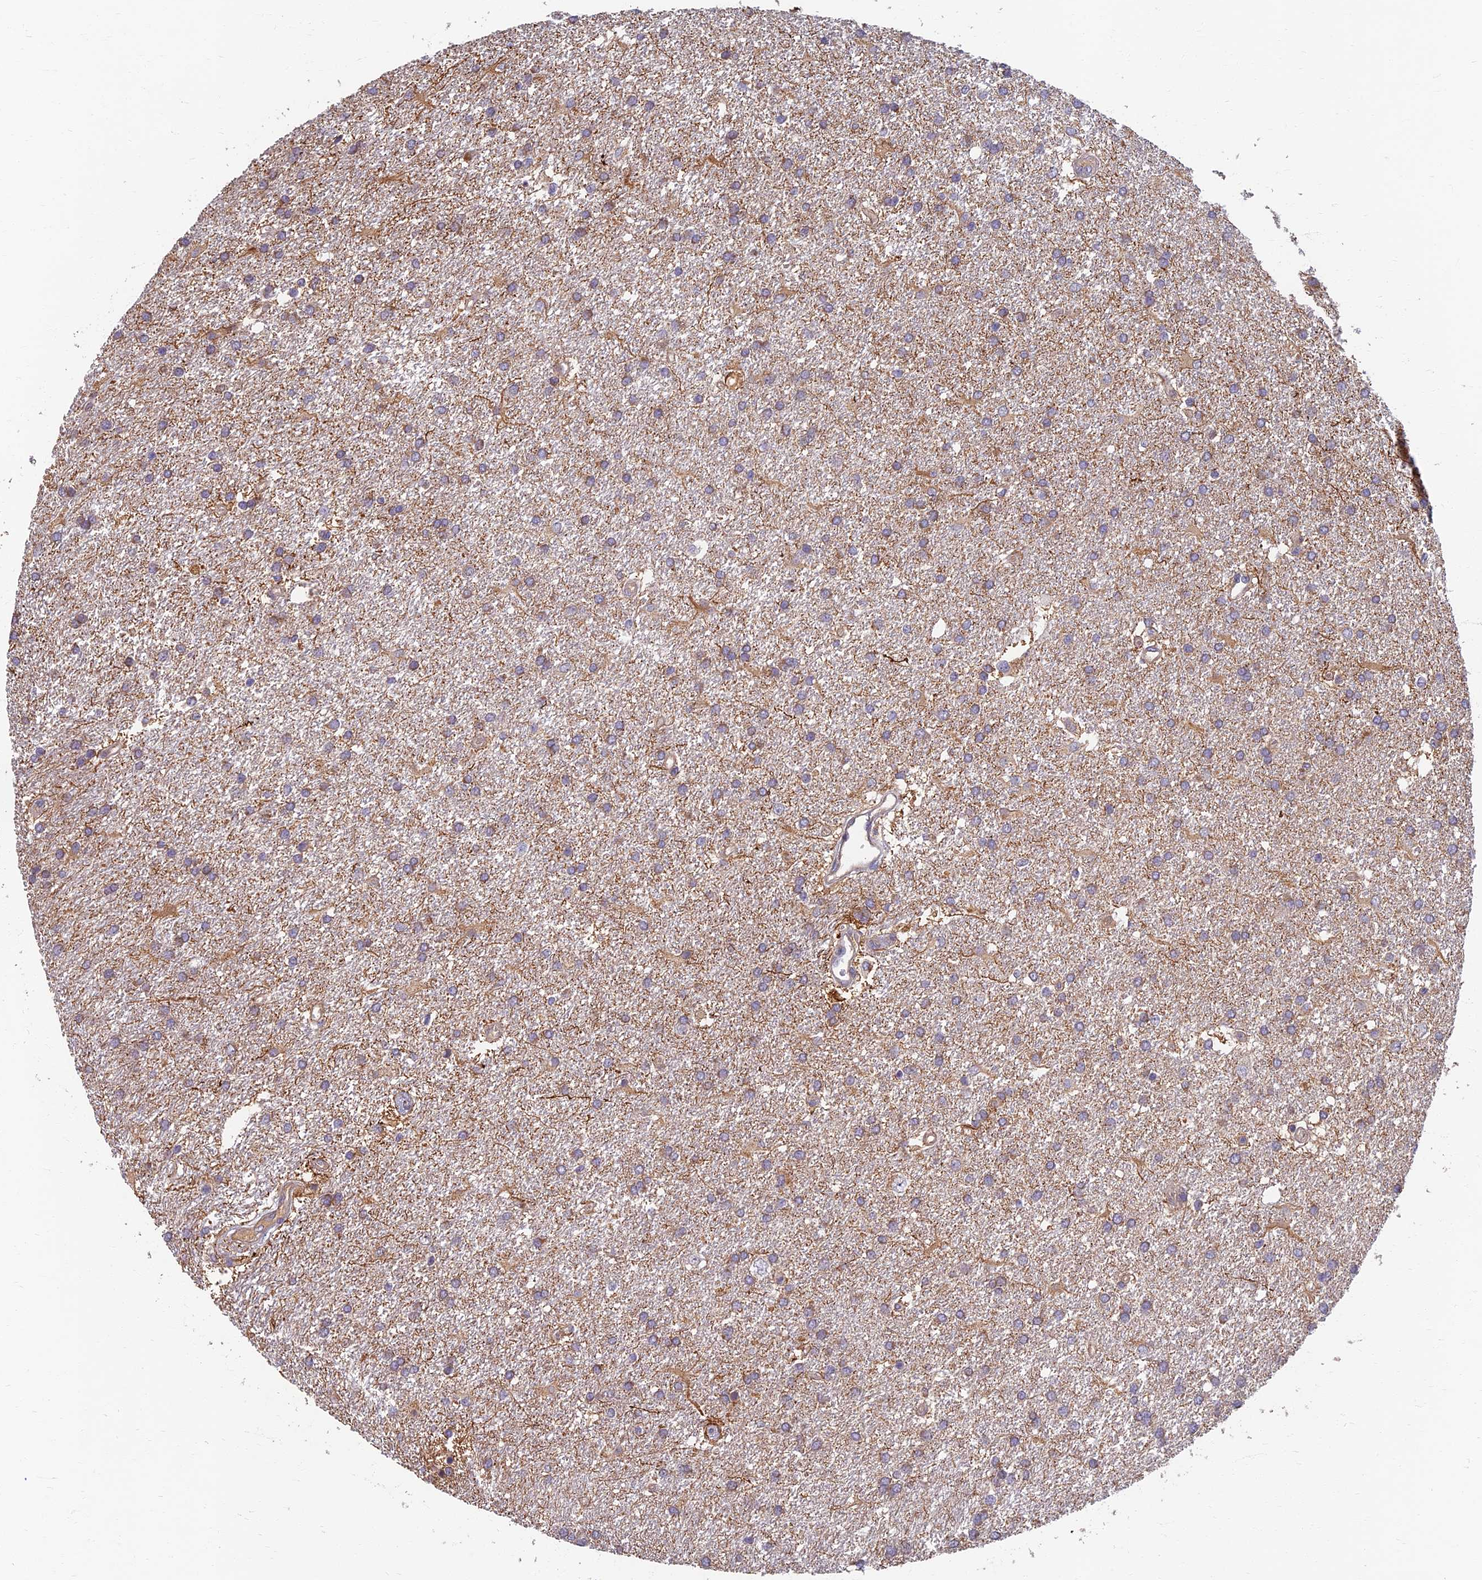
{"staining": {"intensity": "moderate", "quantity": "25%-75%", "location": "cytoplasmic/membranous"}, "tissue": "glioma", "cell_type": "Tumor cells", "image_type": "cancer", "snomed": [{"axis": "morphology", "description": "Glioma, malignant, Low grade"}, {"axis": "topography", "description": "Brain"}], "caption": "Immunohistochemical staining of human malignant low-grade glioma shows medium levels of moderate cytoplasmic/membranous positivity in approximately 25%-75% of tumor cells. (brown staining indicates protein expression, while blue staining denotes nuclei).", "gene": "SOGA1", "patient": {"sex": "male", "age": 66}}